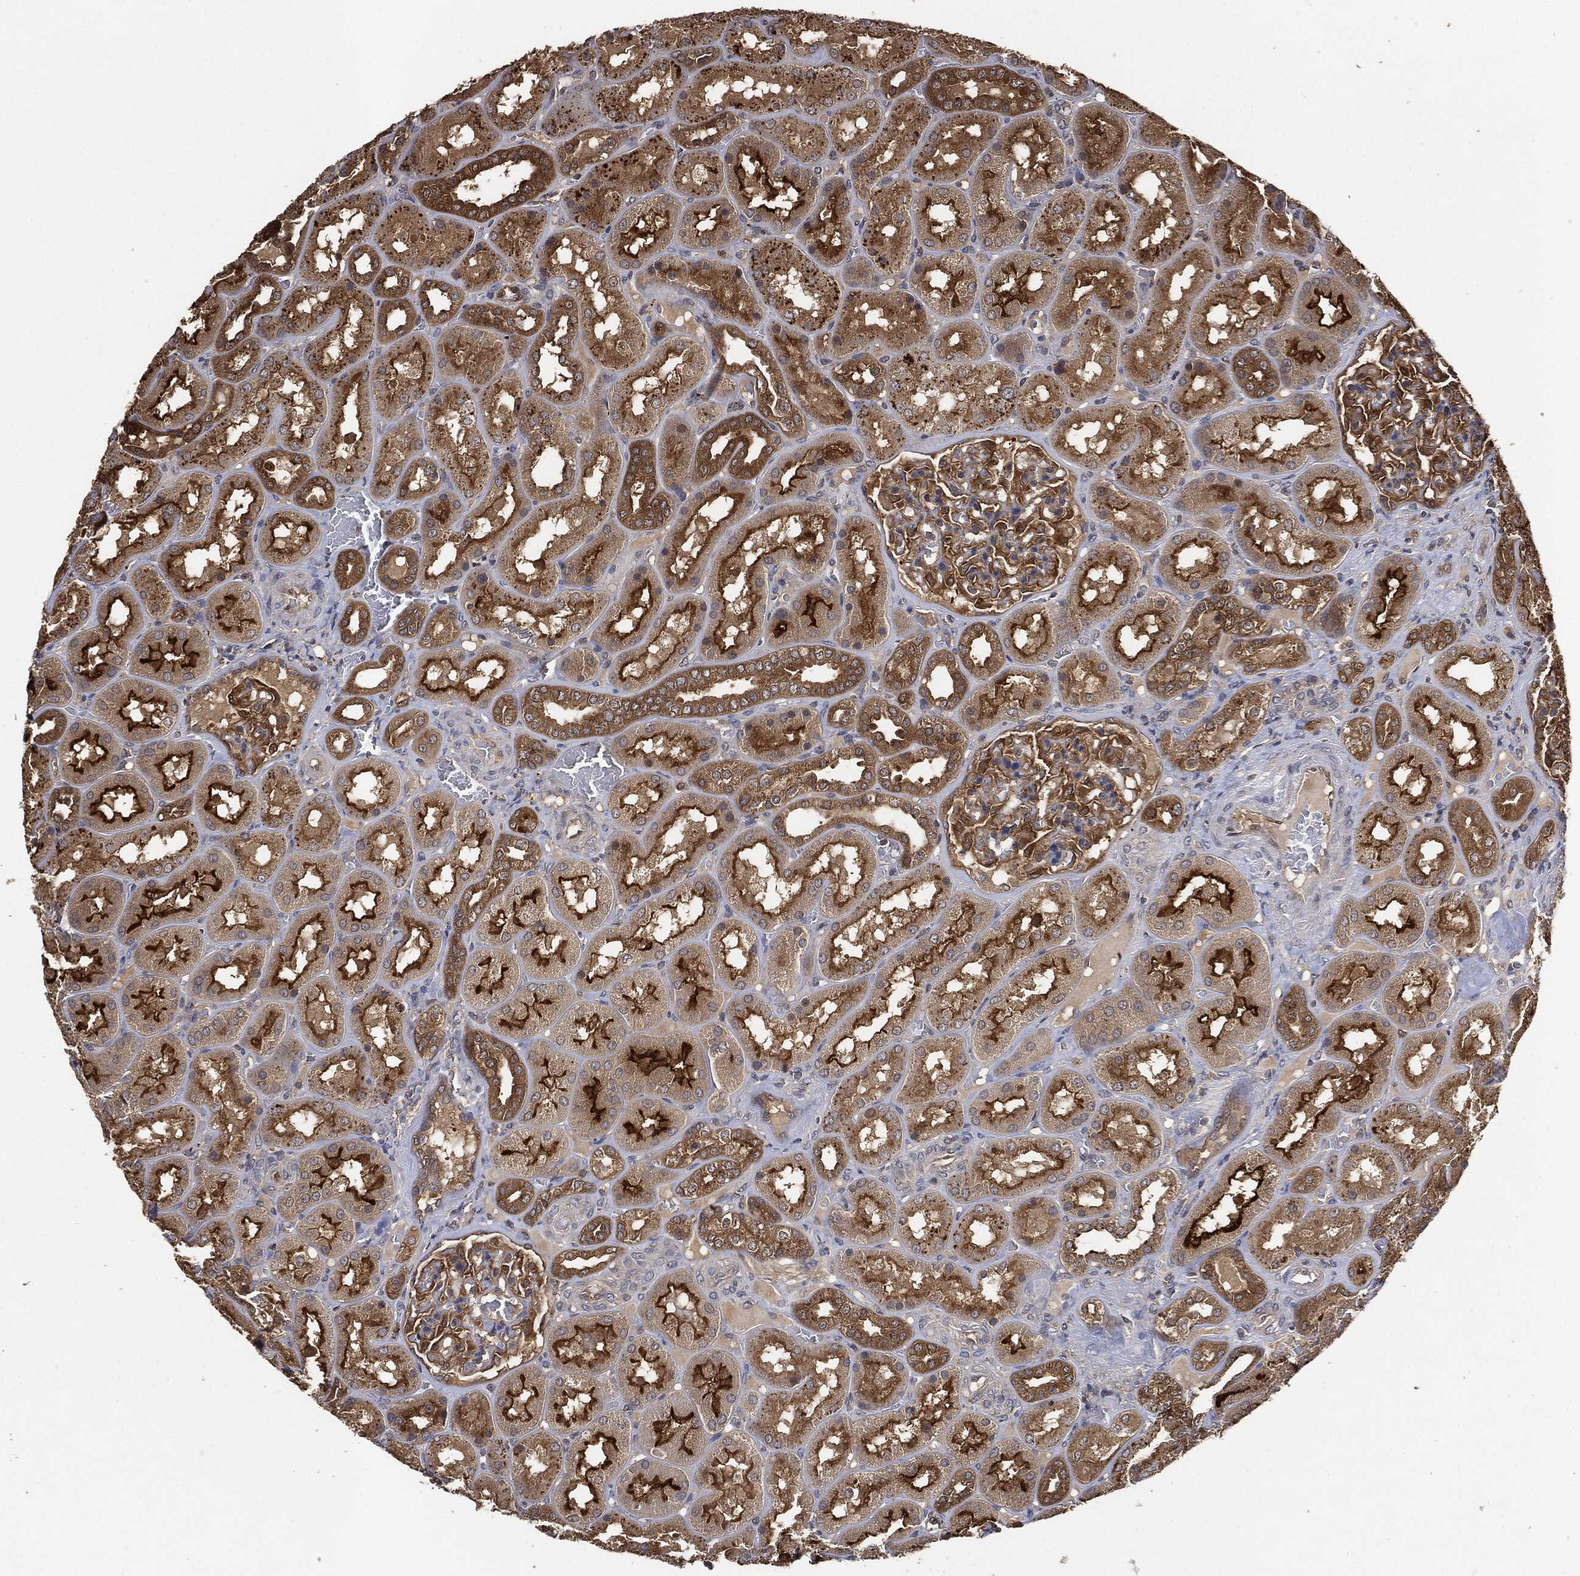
{"staining": {"intensity": "strong", "quantity": "<25%", "location": "cytoplasmic/membranous"}, "tissue": "kidney", "cell_type": "Cells in glomeruli", "image_type": "normal", "snomed": [{"axis": "morphology", "description": "Normal tissue, NOS"}, {"axis": "topography", "description": "Kidney"}], "caption": "DAB (3,3'-diaminobenzidine) immunohistochemical staining of normal human kidney shows strong cytoplasmic/membranous protein expression in about <25% of cells in glomeruli.", "gene": "BRAF", "patient": {"sex": "male", "age": 73}}